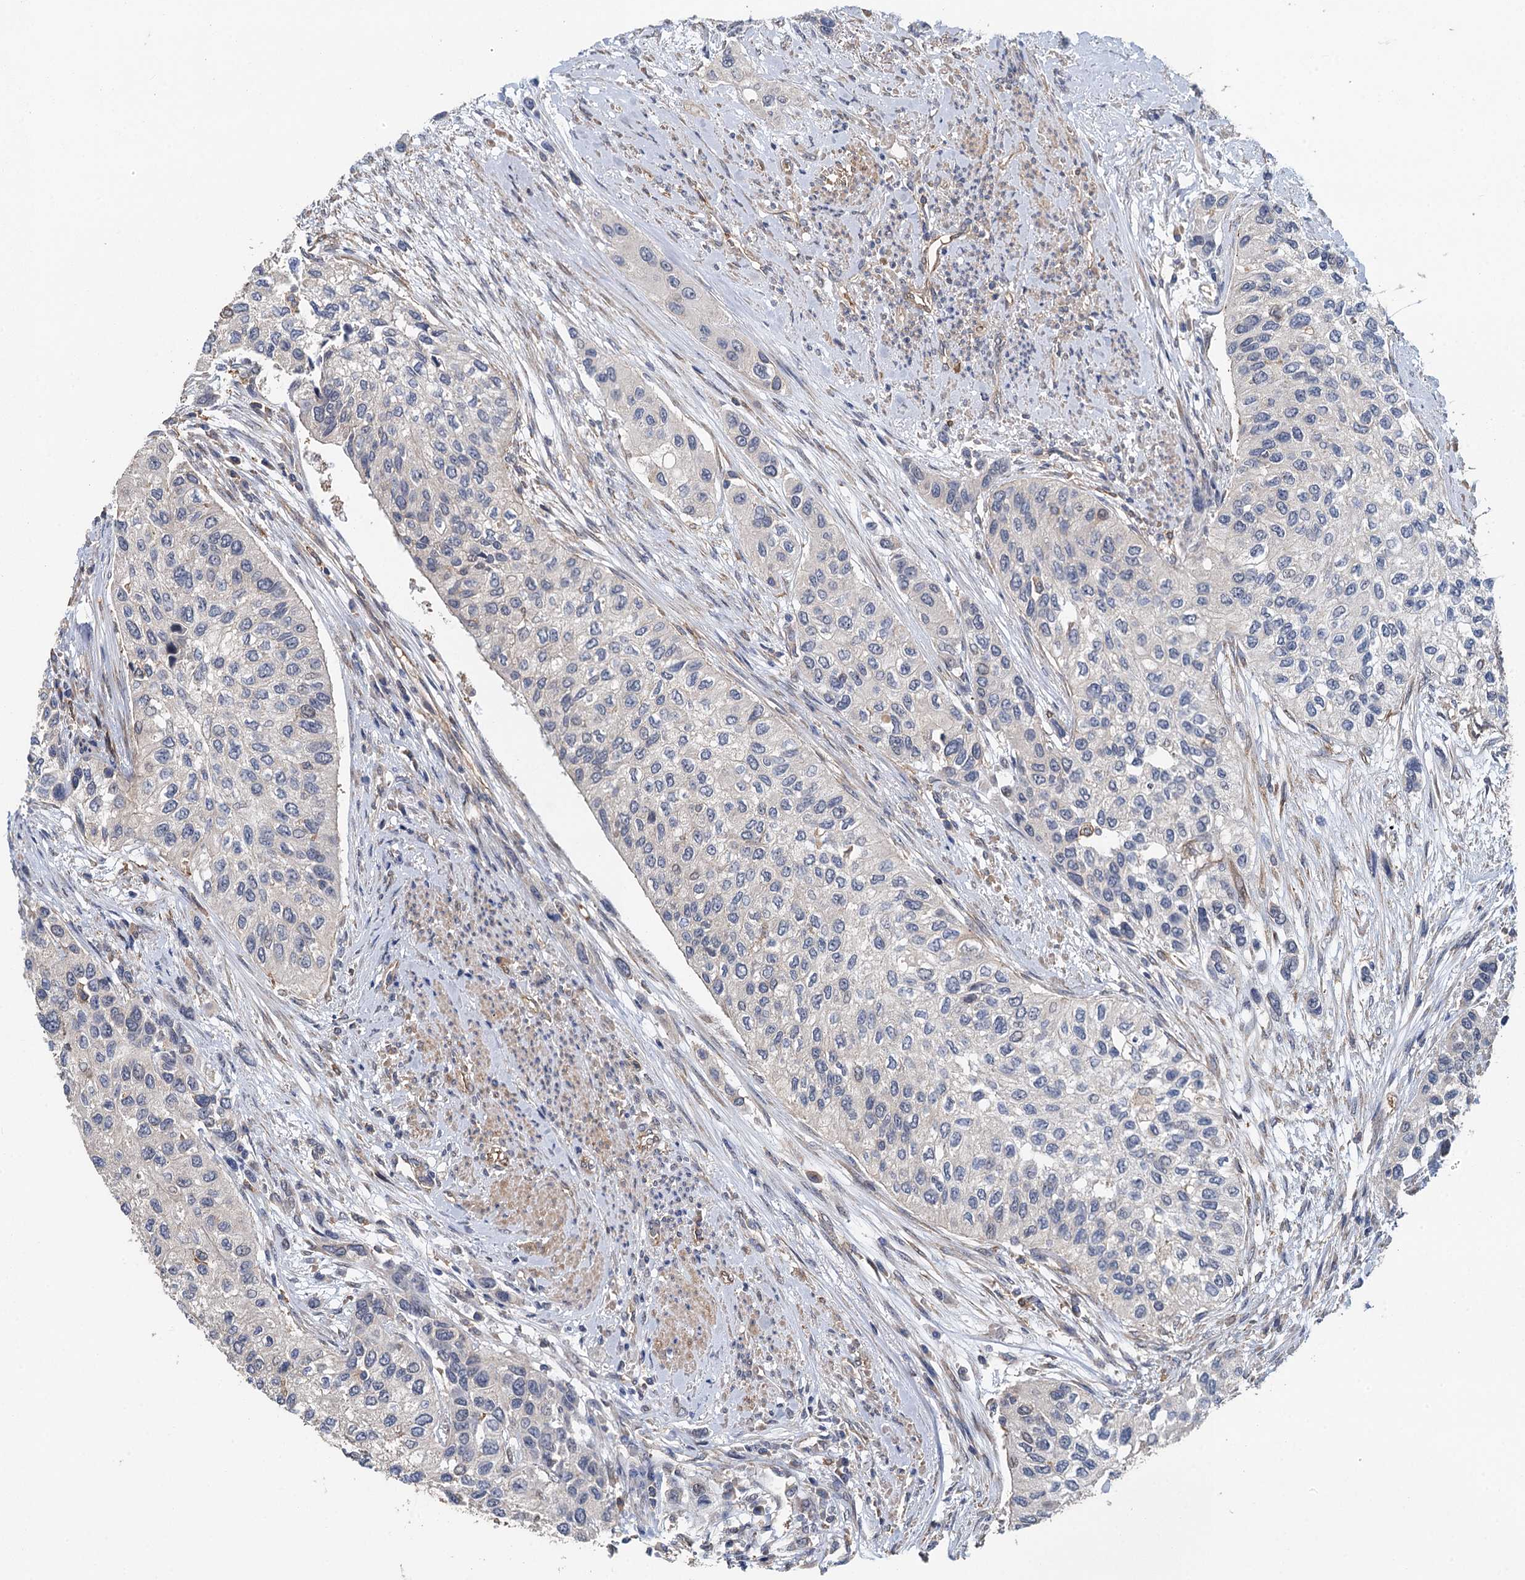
{"staining": {"intensity": "negative", "quantity": "none", "location": "none"}, "tissue": "urothelial cancer", "cell_type": "Tumor cells", "image_type": "cancer", "snomed": [{"axis": "morphology", "description": "Normal tissue, NOS"}, {"axis": "morphology", "description": "Urothelial carcinoma, High grade"}, {"axis": "topography", "description": "Vascular tissue"}, {"axis": "topography", "description": "Urinary bladder"}], "caption": "This is an immunohistochemistry micrograph of human urothelial carcinoma (high-grade). There is no expression in tumor cells.", "gene": "RSAD2", "patient": {"sex": "female", "age": 56}}